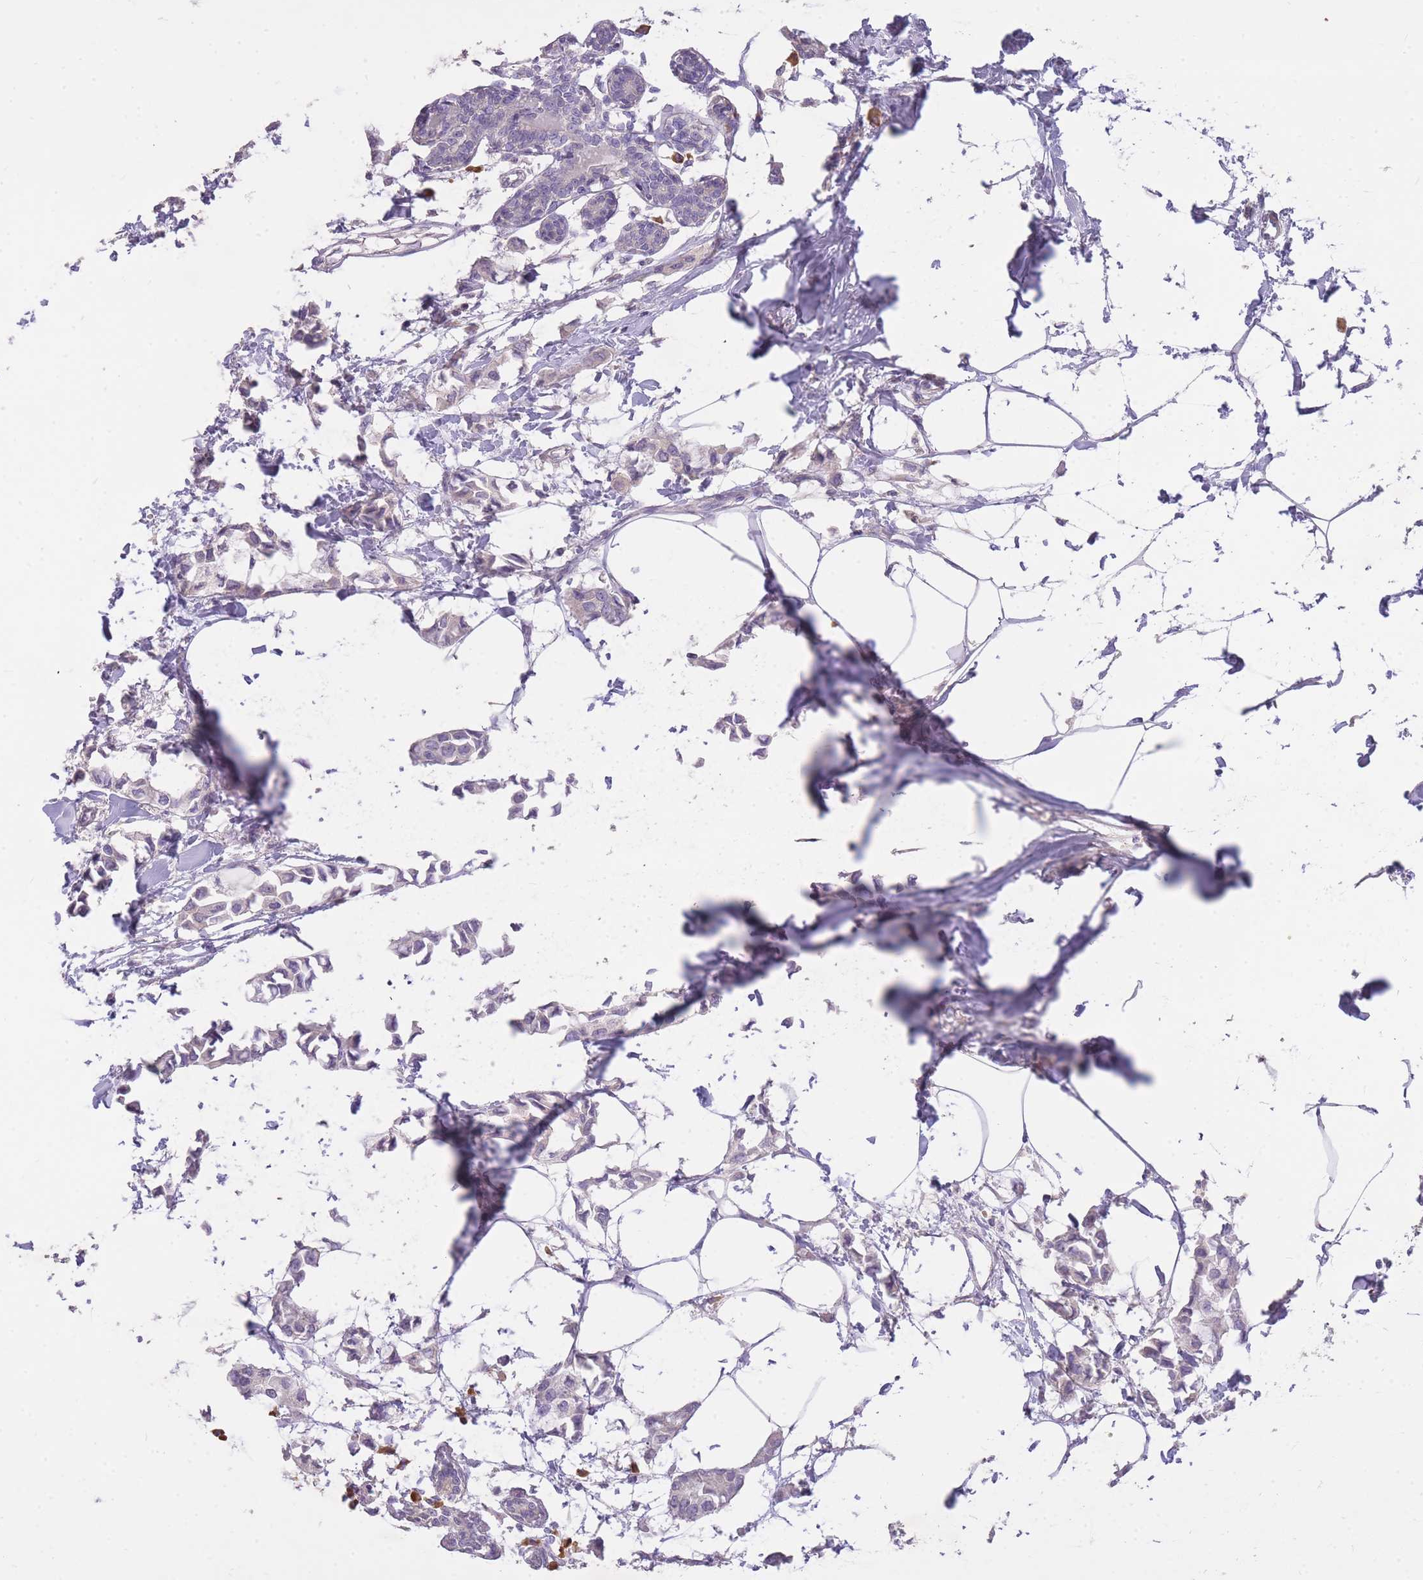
{"staining": {"intensity": "negative", "quantity": "none", "location": "none"}, "tissue": "breast cancer", "cell_type": "Tumor cells", "image_type": "cancer", "snomed": [{"axis": "morphology", "description": "Duct carcinoma"}, {"axis": "topography", "description": "Breast"}], "caption": "Tumor cells are negative for brown protein staining in breast infiltrating ductal carcinoma.", "gene": "FRG2C", "patient": {"sex": "female", "age": 73}}